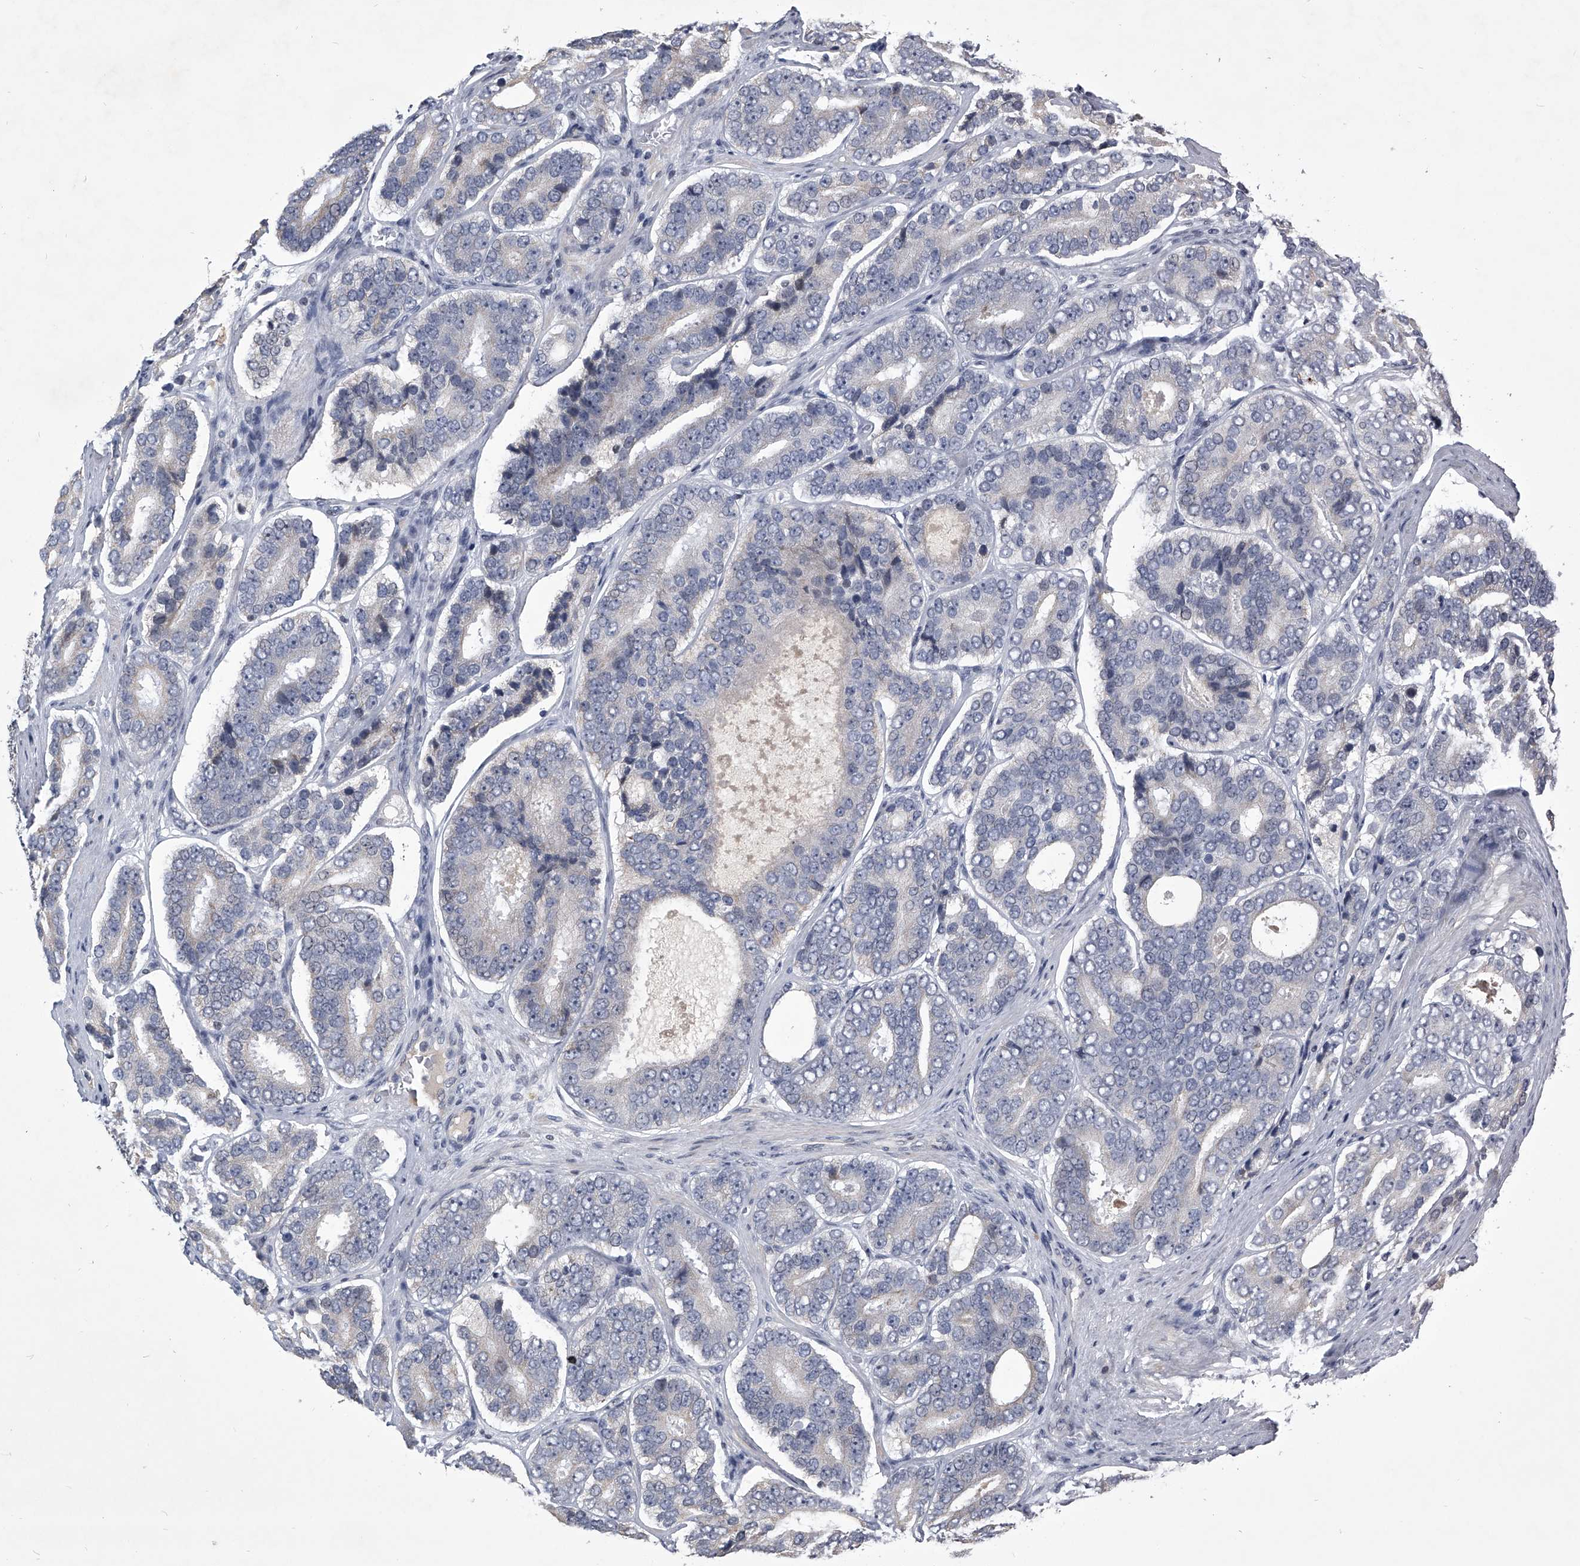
{"staining": {"intensity": "negative", "quantity": "none", "location": "none"}, "tissue": "prostate cancer", "cell_type": "Tumor cells", "image_type": "cancer", "snomed": [{"axis": "morphology", "description": "Adenocarcinoma, High grade"}, {"axis": "topography", "description": "Prostate"}], "caption": "There is no significant positivity in tumor cells of prostate cancer (high-grade adenocarcinoma).", "gene": "ZNF76", "patient": {"sex": "male", "age": 56}}